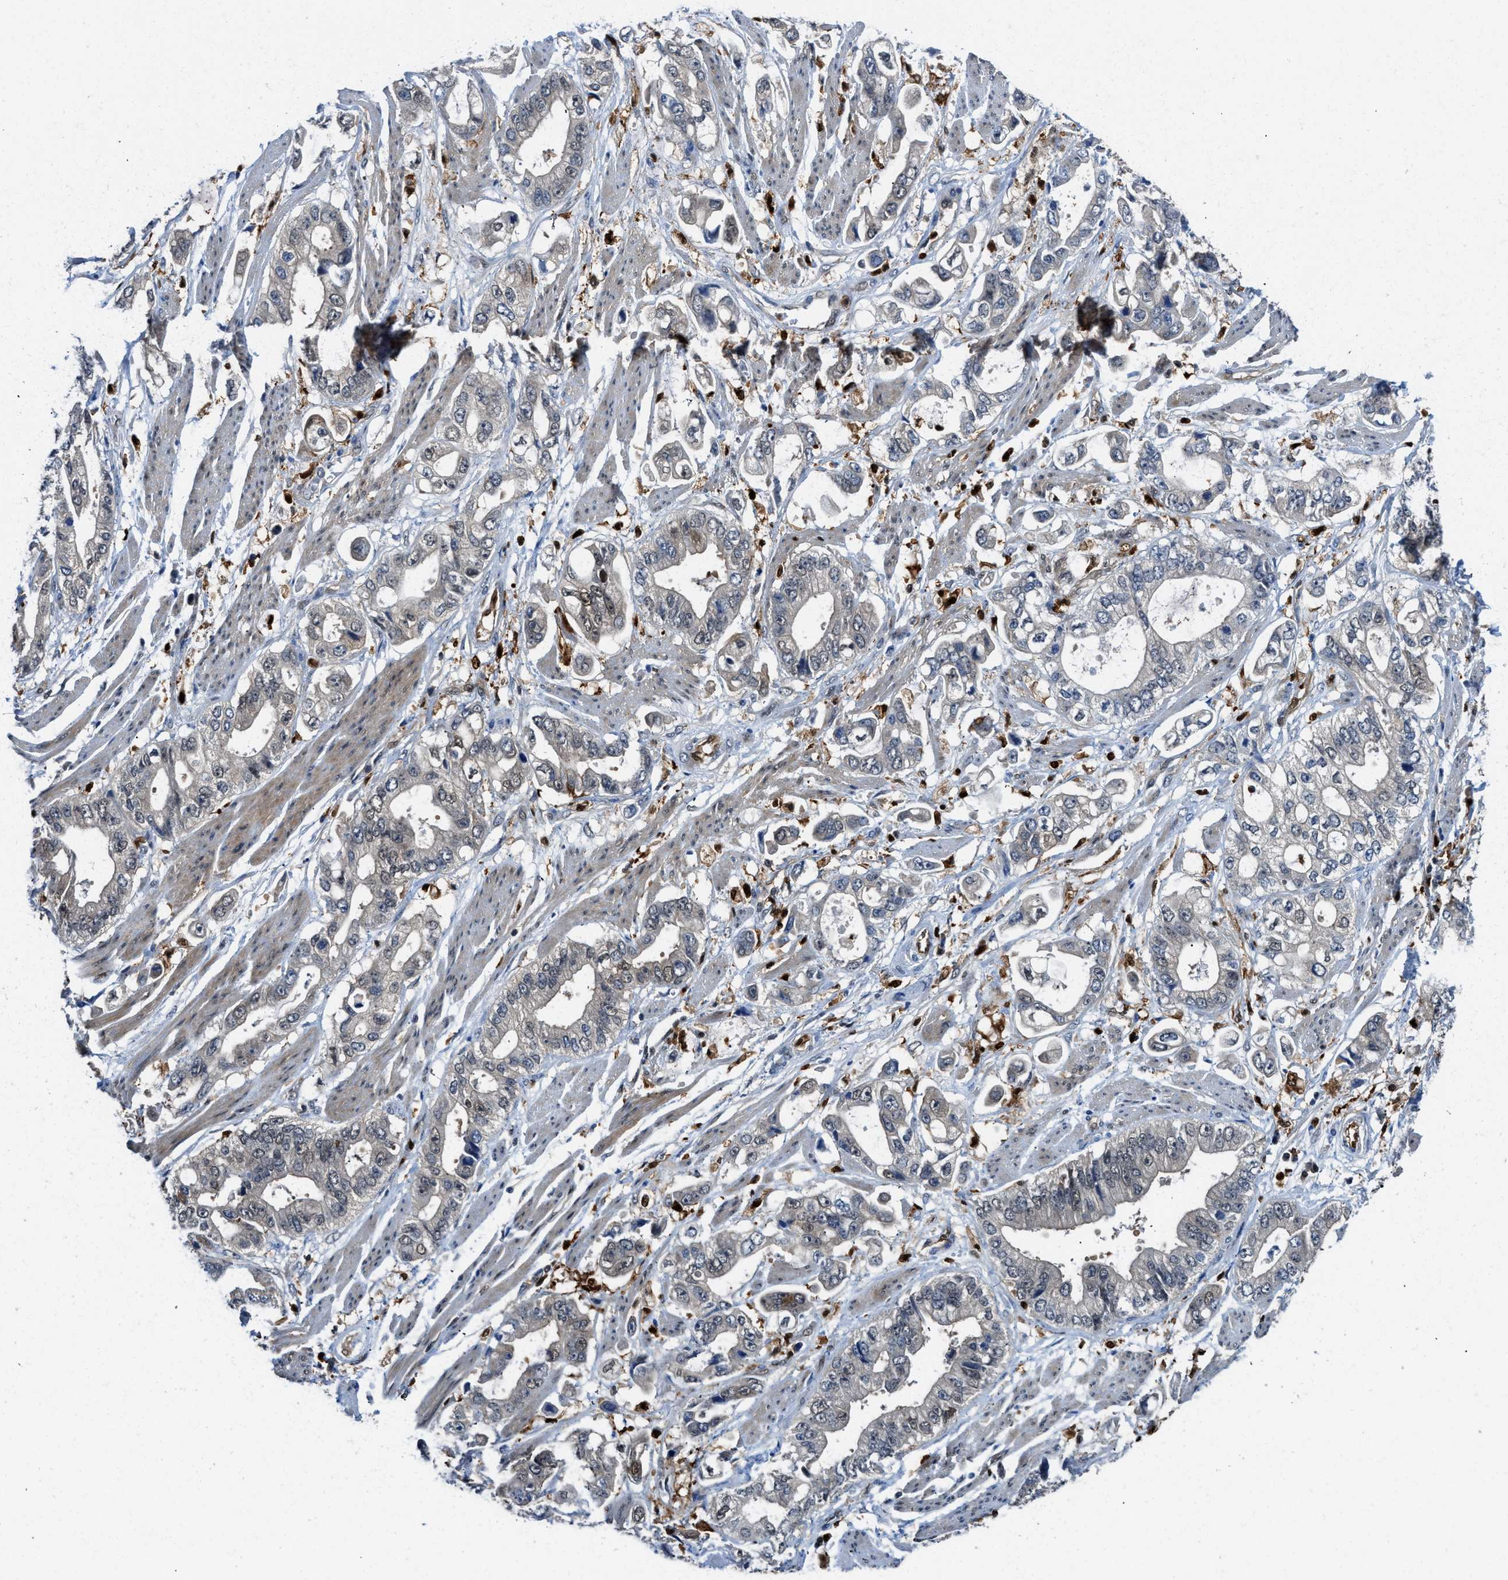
{"staining": {"intensity": "negative", "quantity": "none", "location": "none"}, "tissue": "stomach cancer", "cell_type": "Tumor cells", "image_type": "cancer", "snomed": [{"axis": "morphology", "description": "Normal tissue, NOS"}, {"axis": "morphology", "description": "Adenocarcinoma, NOS"}, {"axis": "topography", "description": "Stomach"}], "caption": "Immunohistochemical staining of human stomach adenocarcinoma shows no significant expression in tumor cells.", "gene": "LTA4H", "patient": {"sex": "male", "age": 62}}